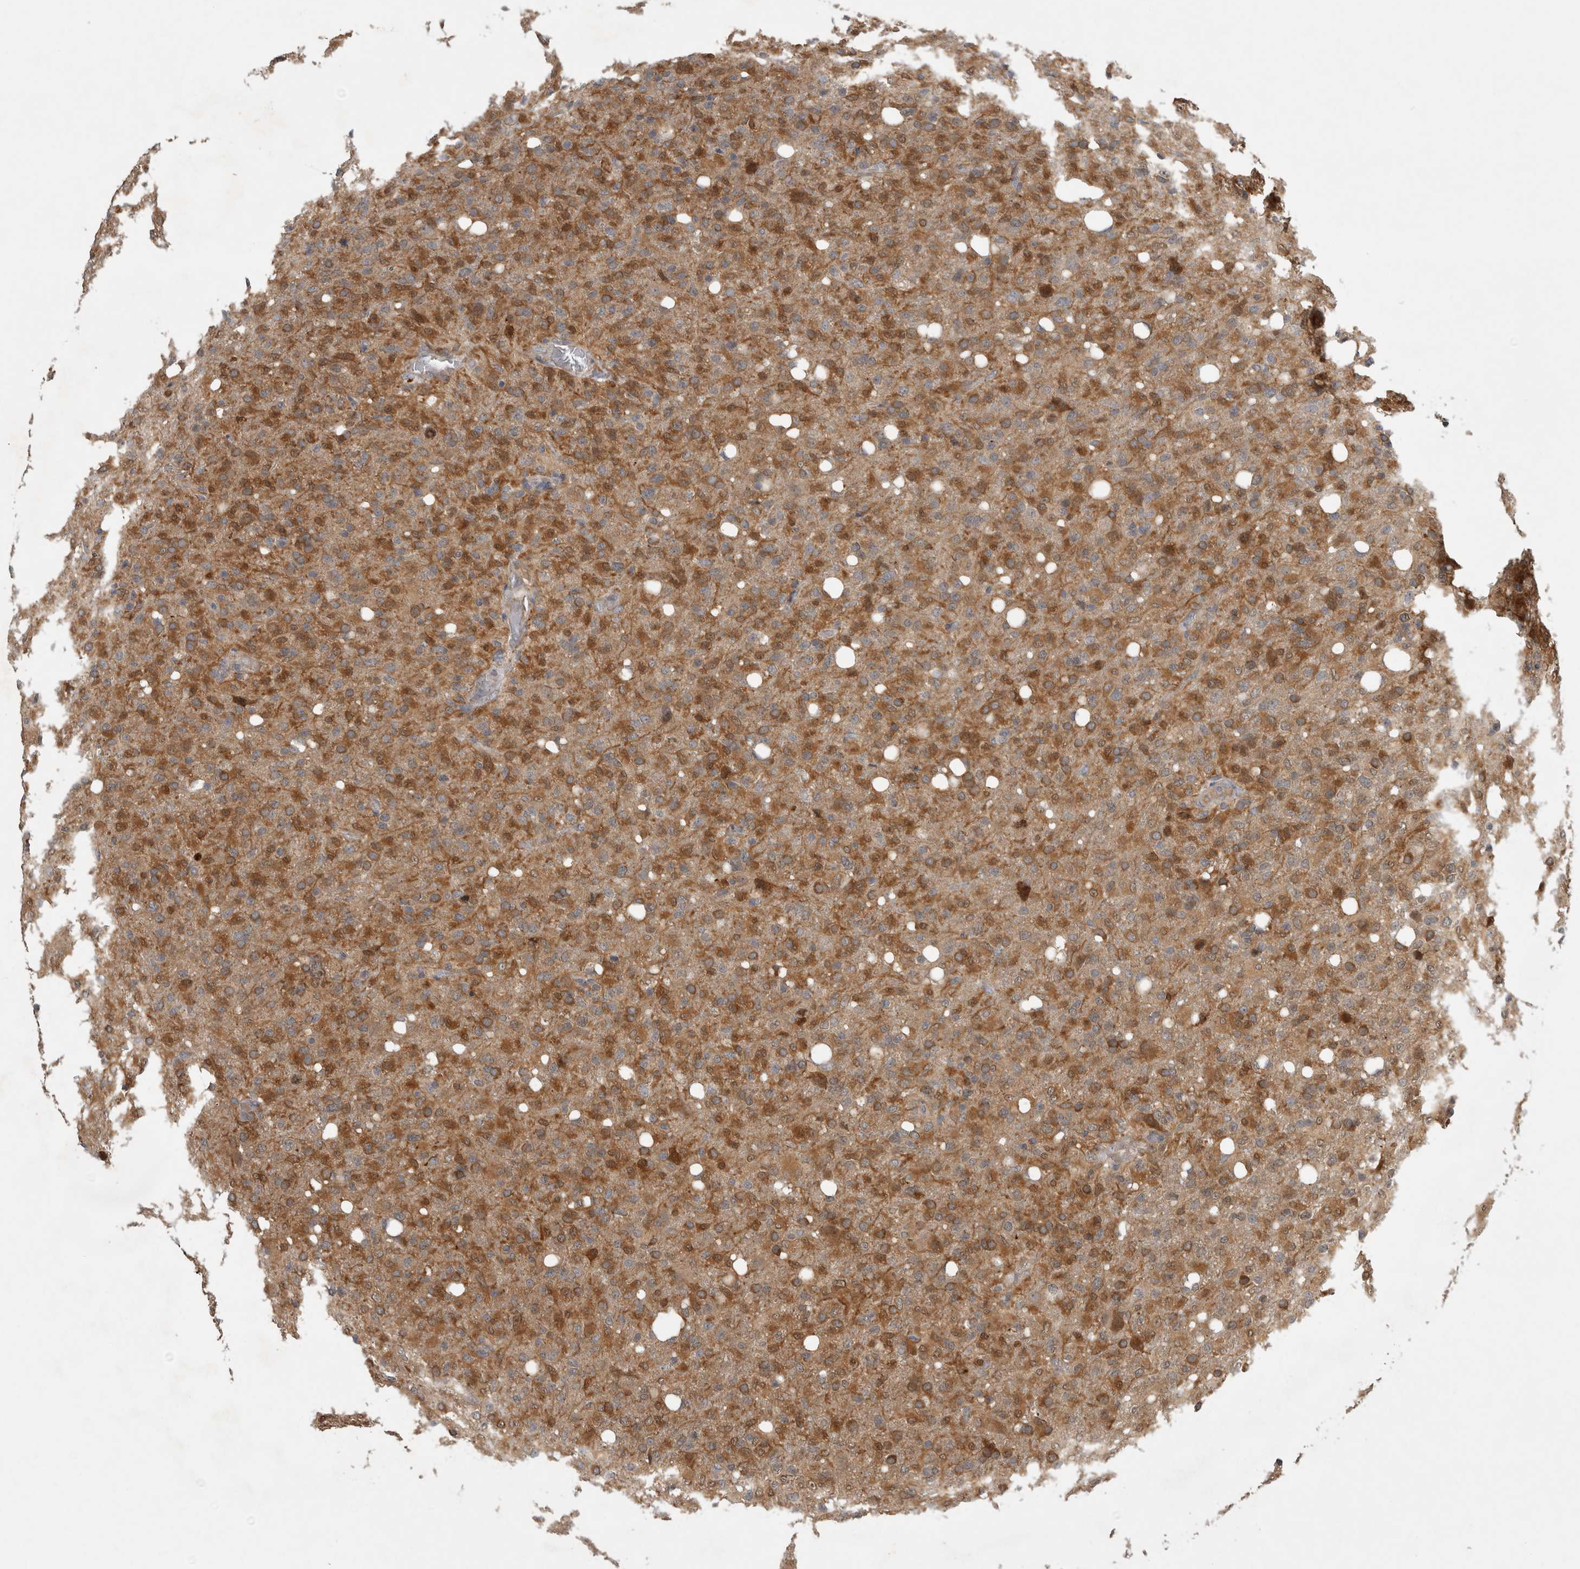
{"staining": {"intensity": "moderate", "quantity": ">75%", "location": "cytoplasmic/membranous"}, "tissue": "glioma", "cell_type": "Tumor cells", "image_type": "cancer", "snomed": [{"axis": "morphology", "description": "Glioma, malignant, High grade"}, {"axis": "topography", "description": "Brain"}], "caption": "Malignant glioma (high-grade) stained with immunohistochemistry (IHC) demonstrates moderate cytoplasmic/membranous staining in about >75% of tumor cells.", "gene": "TRMT61B", "patient": {"sex": "female", "age": 57}}